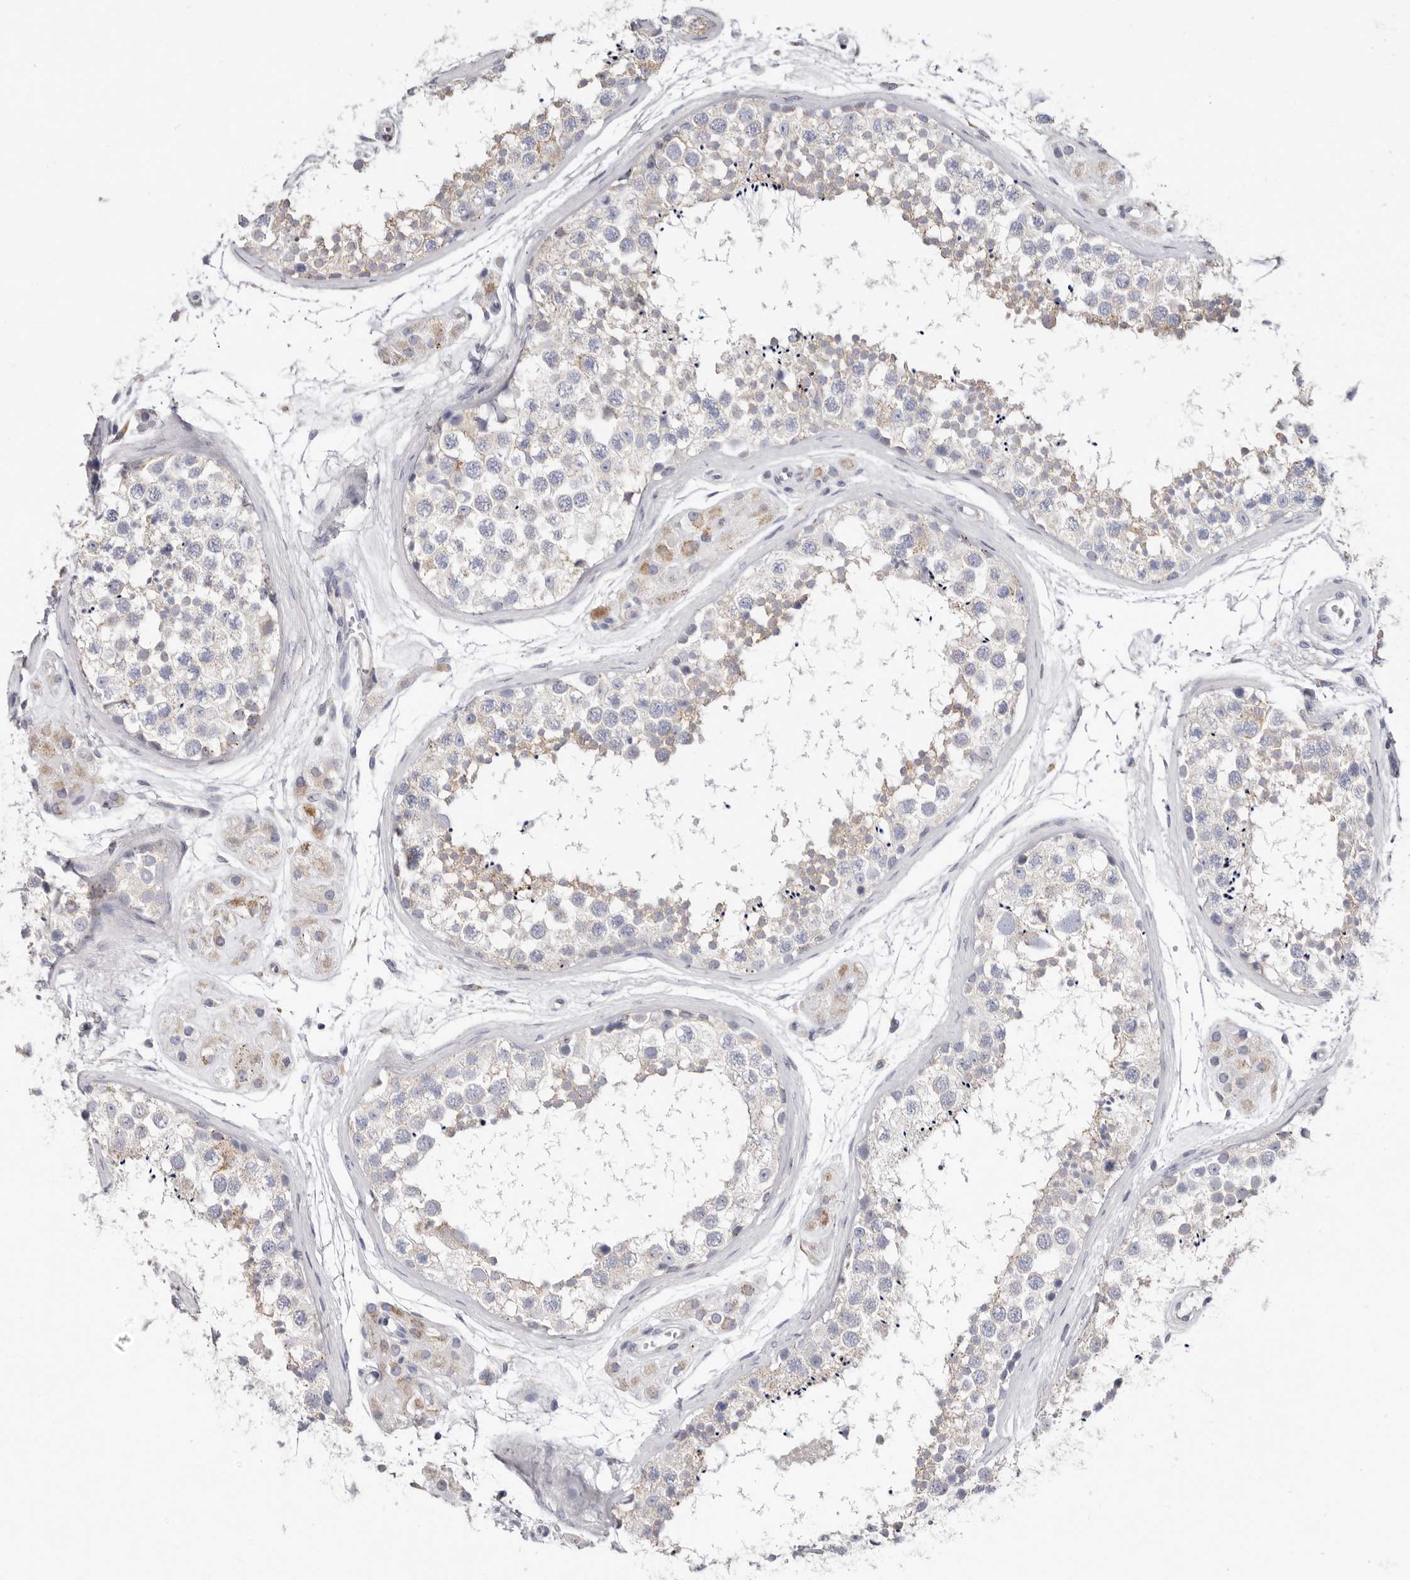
{"staining": {"intensity": "weak", "quantity": ">75%", "location": "cytoplasmic/membranous"}, "tissue": "testis", "cell_type": "Cells in seminiferous ducts", "image_type": "normal", "snomed": [{"axis": "morphology", "description": "Normal tissue, NOS"}, {"axis": "topography", "description": "Testis"}], "caption": "Immunohistochemical staining of unremarkable testis shows low levels of weak cytoplasmic/membranous staining in about >75% of cells in seminiferous ducts. (DAB (3,3'-diaminobenzidine) IHC, brown staining for protein, blue staining for nuclei).", "gene": "RSPO2", "patient": {"sex": "male", "age": 56}}